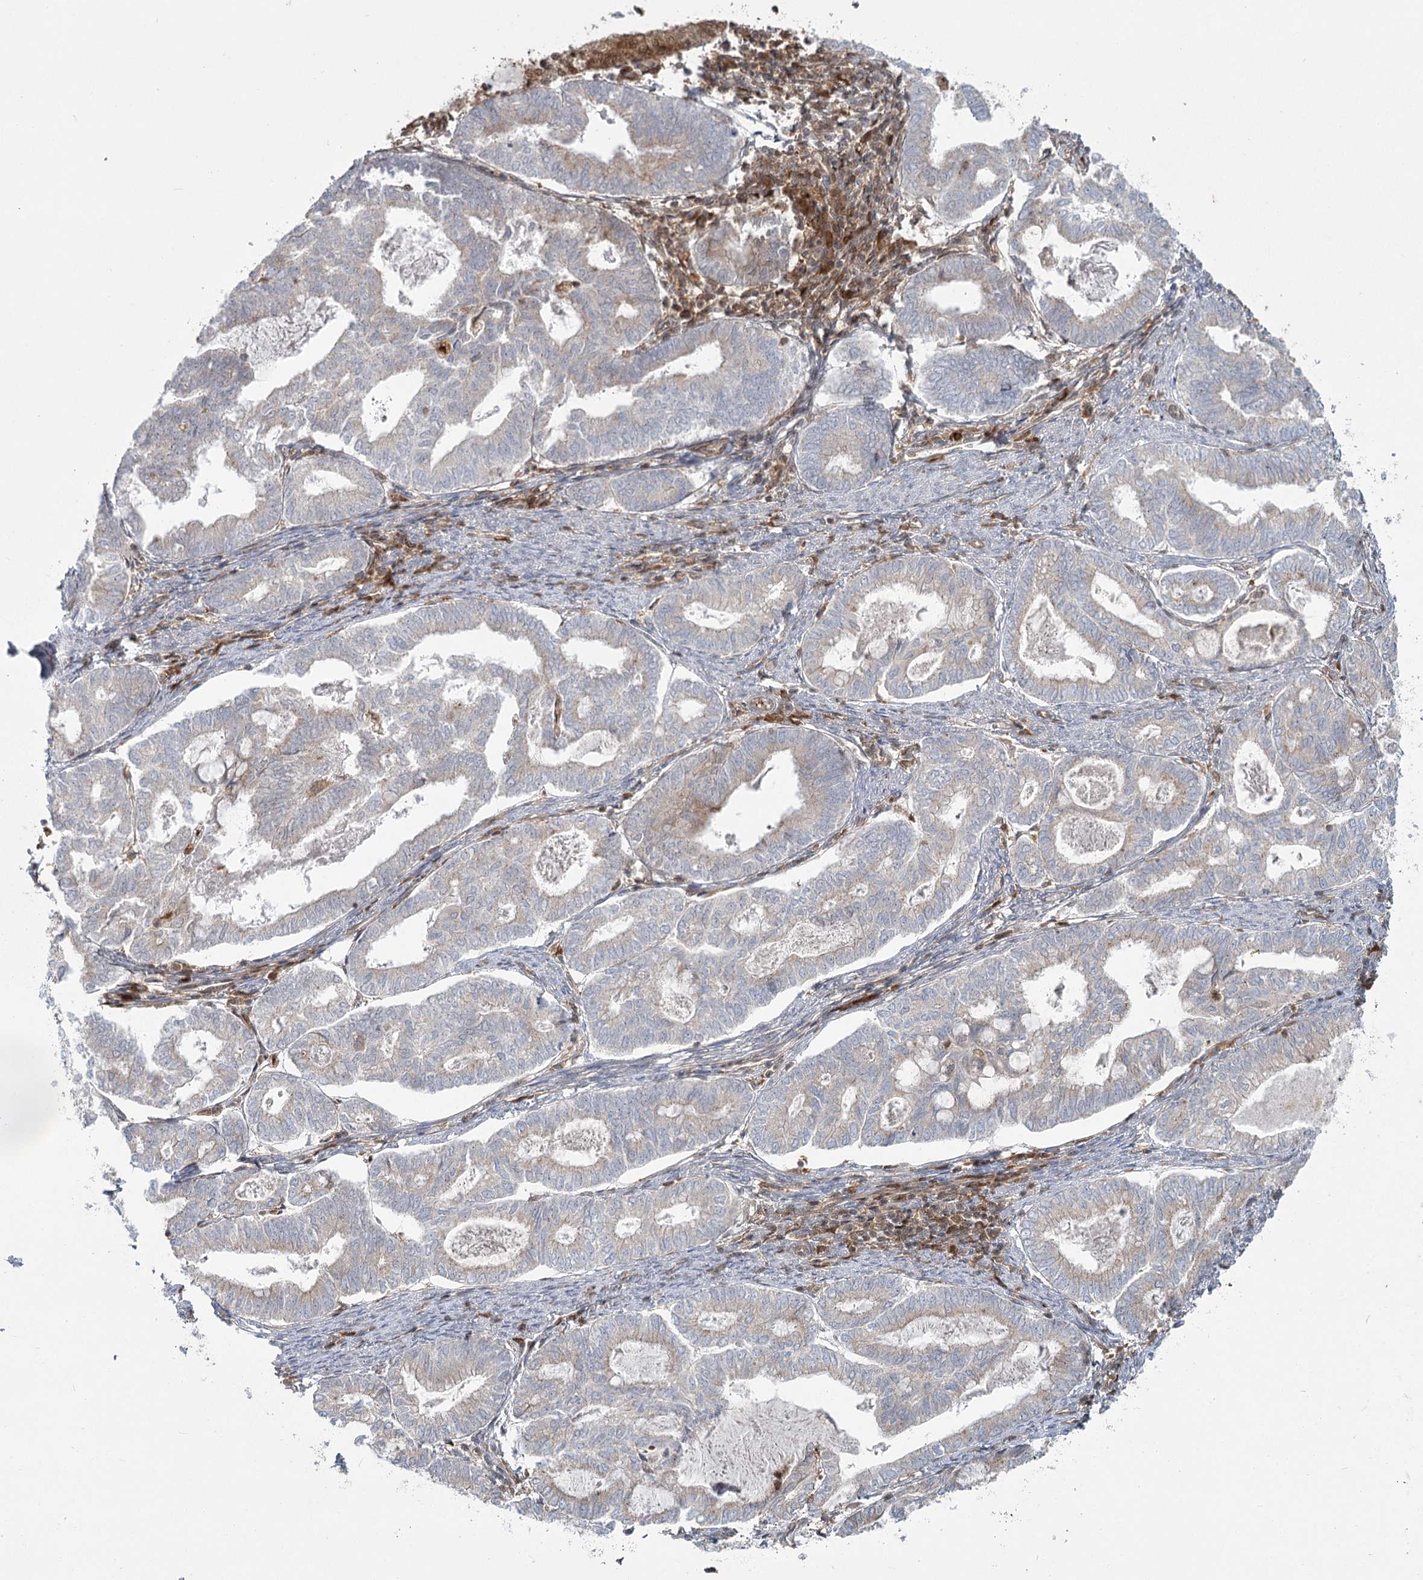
{"staining": {"intensity": "negative", "quantity": "none", "location": "none"}, "tissue": "endometrial cancer", "cell_type": "Tumor cells", "image_type": "cancer", "snomed": [{"axis": "morphology", "description": "Adenocarcinoma, NOS"}, {"axis": "topography", "description": "Endometrium"}], "caption": "Protein analysis of endometrial cancer exhibits no significant positivity in tumor cells.", "gene": "THNSL1", "patient": {"sex": "female", "age": 79}}